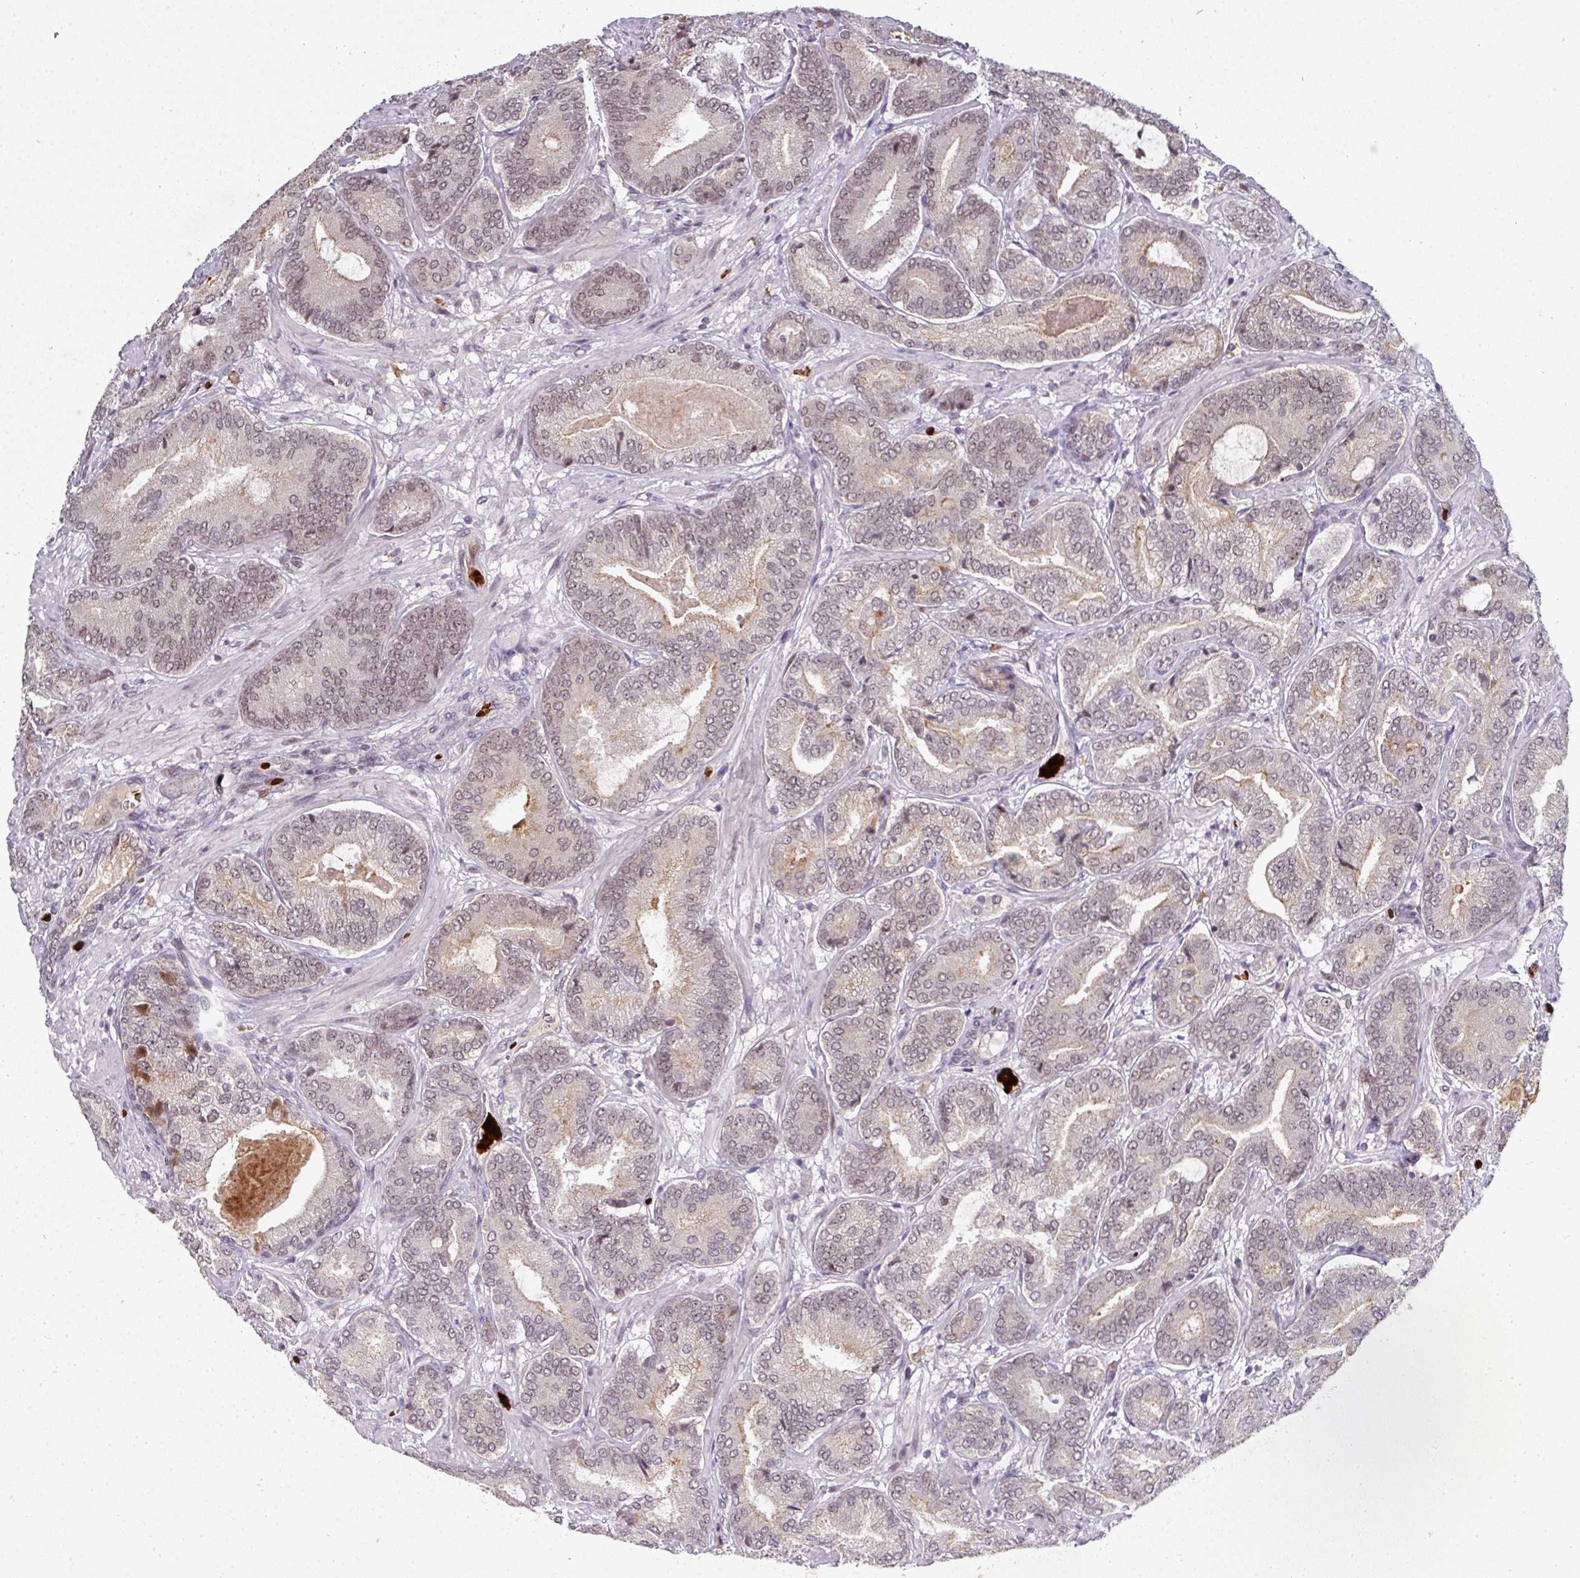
{"staining": {"intensity": "weak", "quantity": "25%-75%", "location": "nuclear"}, "tissue": "prostate cancer", "cell_type": "Tumor cells", "image_type": "cancer", "snomed": [{"axis": "morphology", "description": "Adenocarcinoma, Low grade"}, {"axis": "topography", "description": "Prostate and seminal vesicle, NOS"}], "caption": "Weak nuclear staining for a protein is identified in about 25%-75% of tumor cells of adenocarcinoma (low-grade) (prostate) using IHC.", "gene": "NEIL1", "patient": {"sex": "male", "age": 61}}